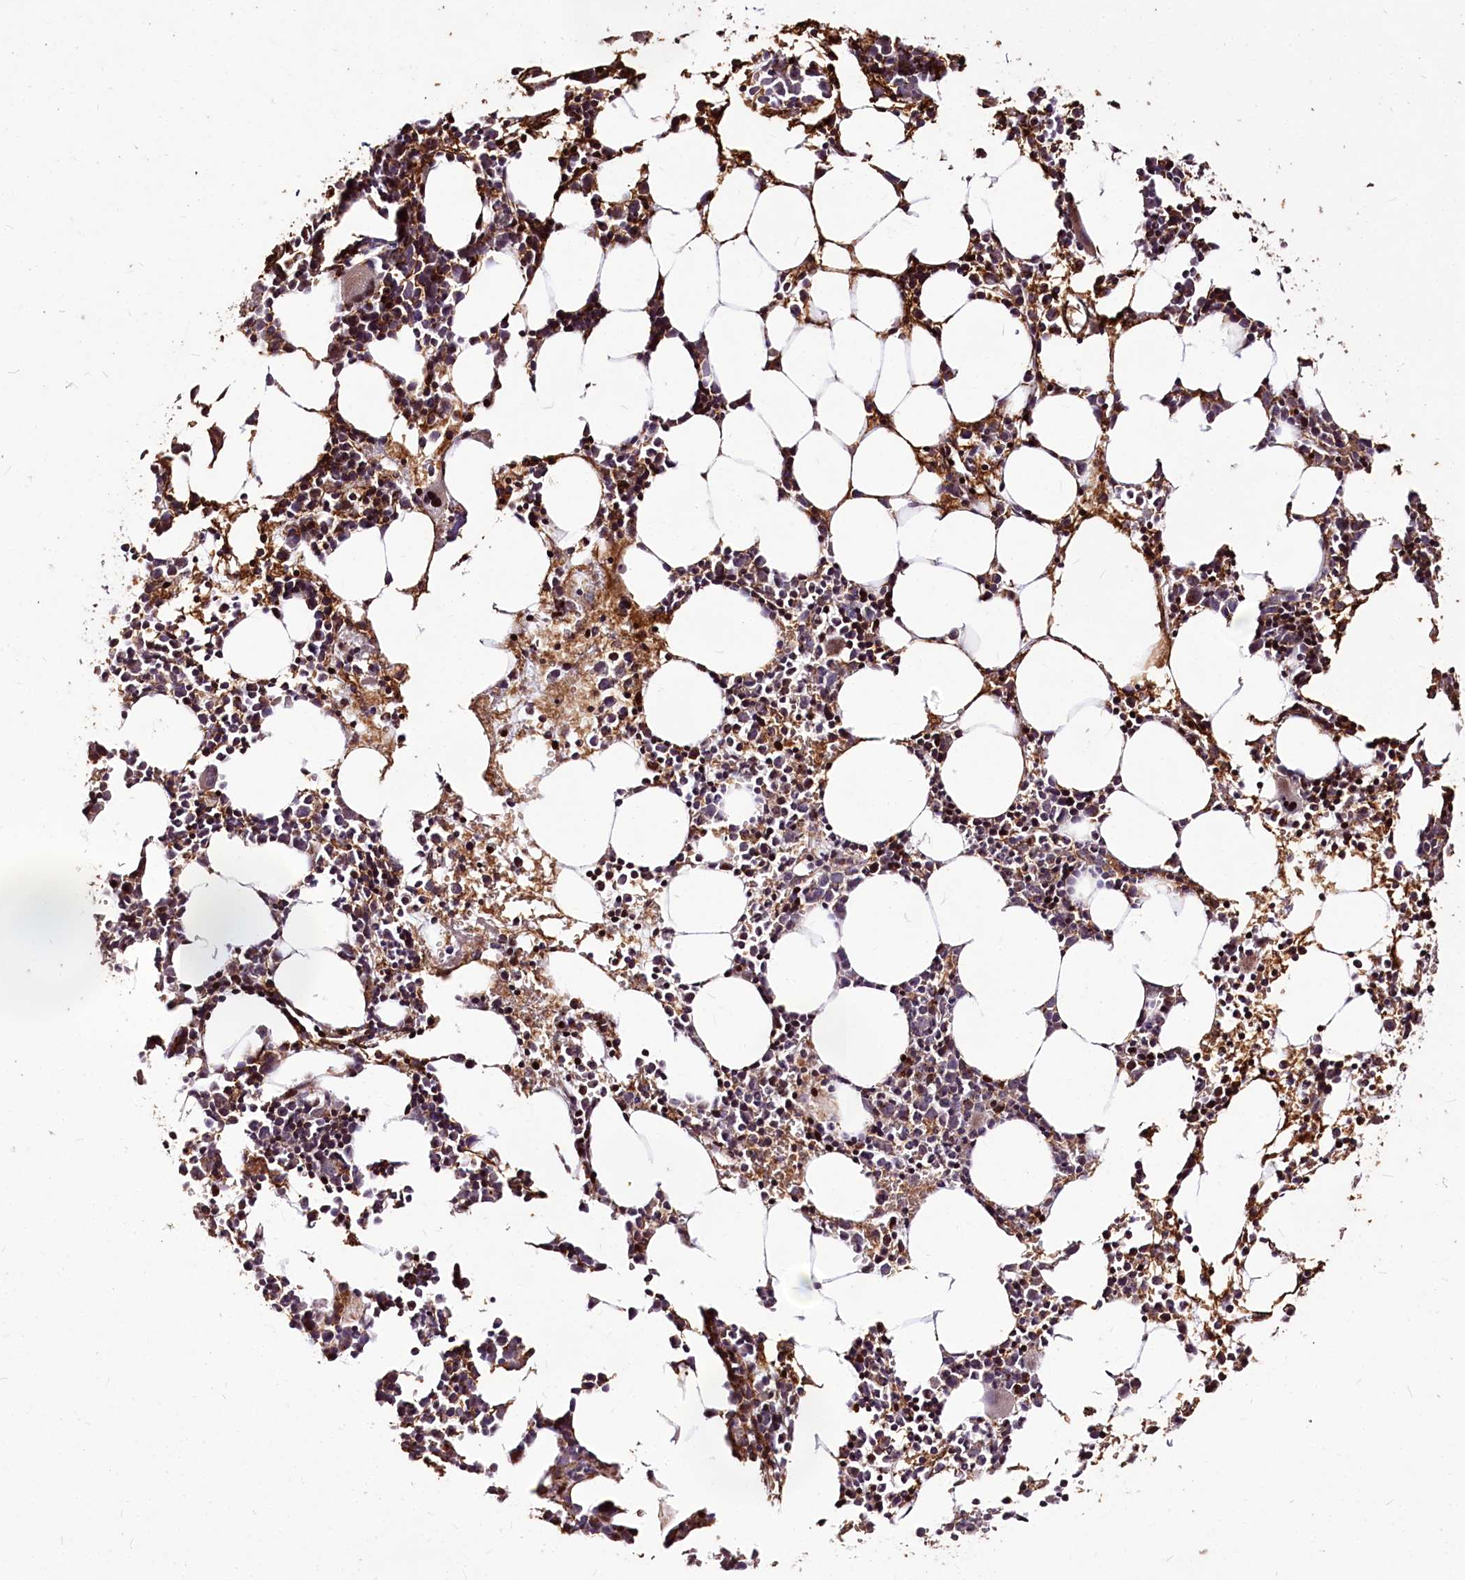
{"staining": {"intensity": "strong", "quantity": ">75%", "location": "cytoplasmic/membranous,nuclear"}, "tissue": "bone marrow", "cell_type": "Hematopoietic cells", "image_type": "normal", "snomed": [{"axis": "morphology", "description": "Normal tissue, NOS"}, {"axis": "topography", "description": "Bone marrow"}], "caption": "A brown stain shows strong cytoplasmic/membranous,nuclear expression of a protein in hematopoietic cells of benign human bone marrow. Nuclei are stained in blue.", "gene": "CARD19", "patient": {"sex": "female", "age": 89}}